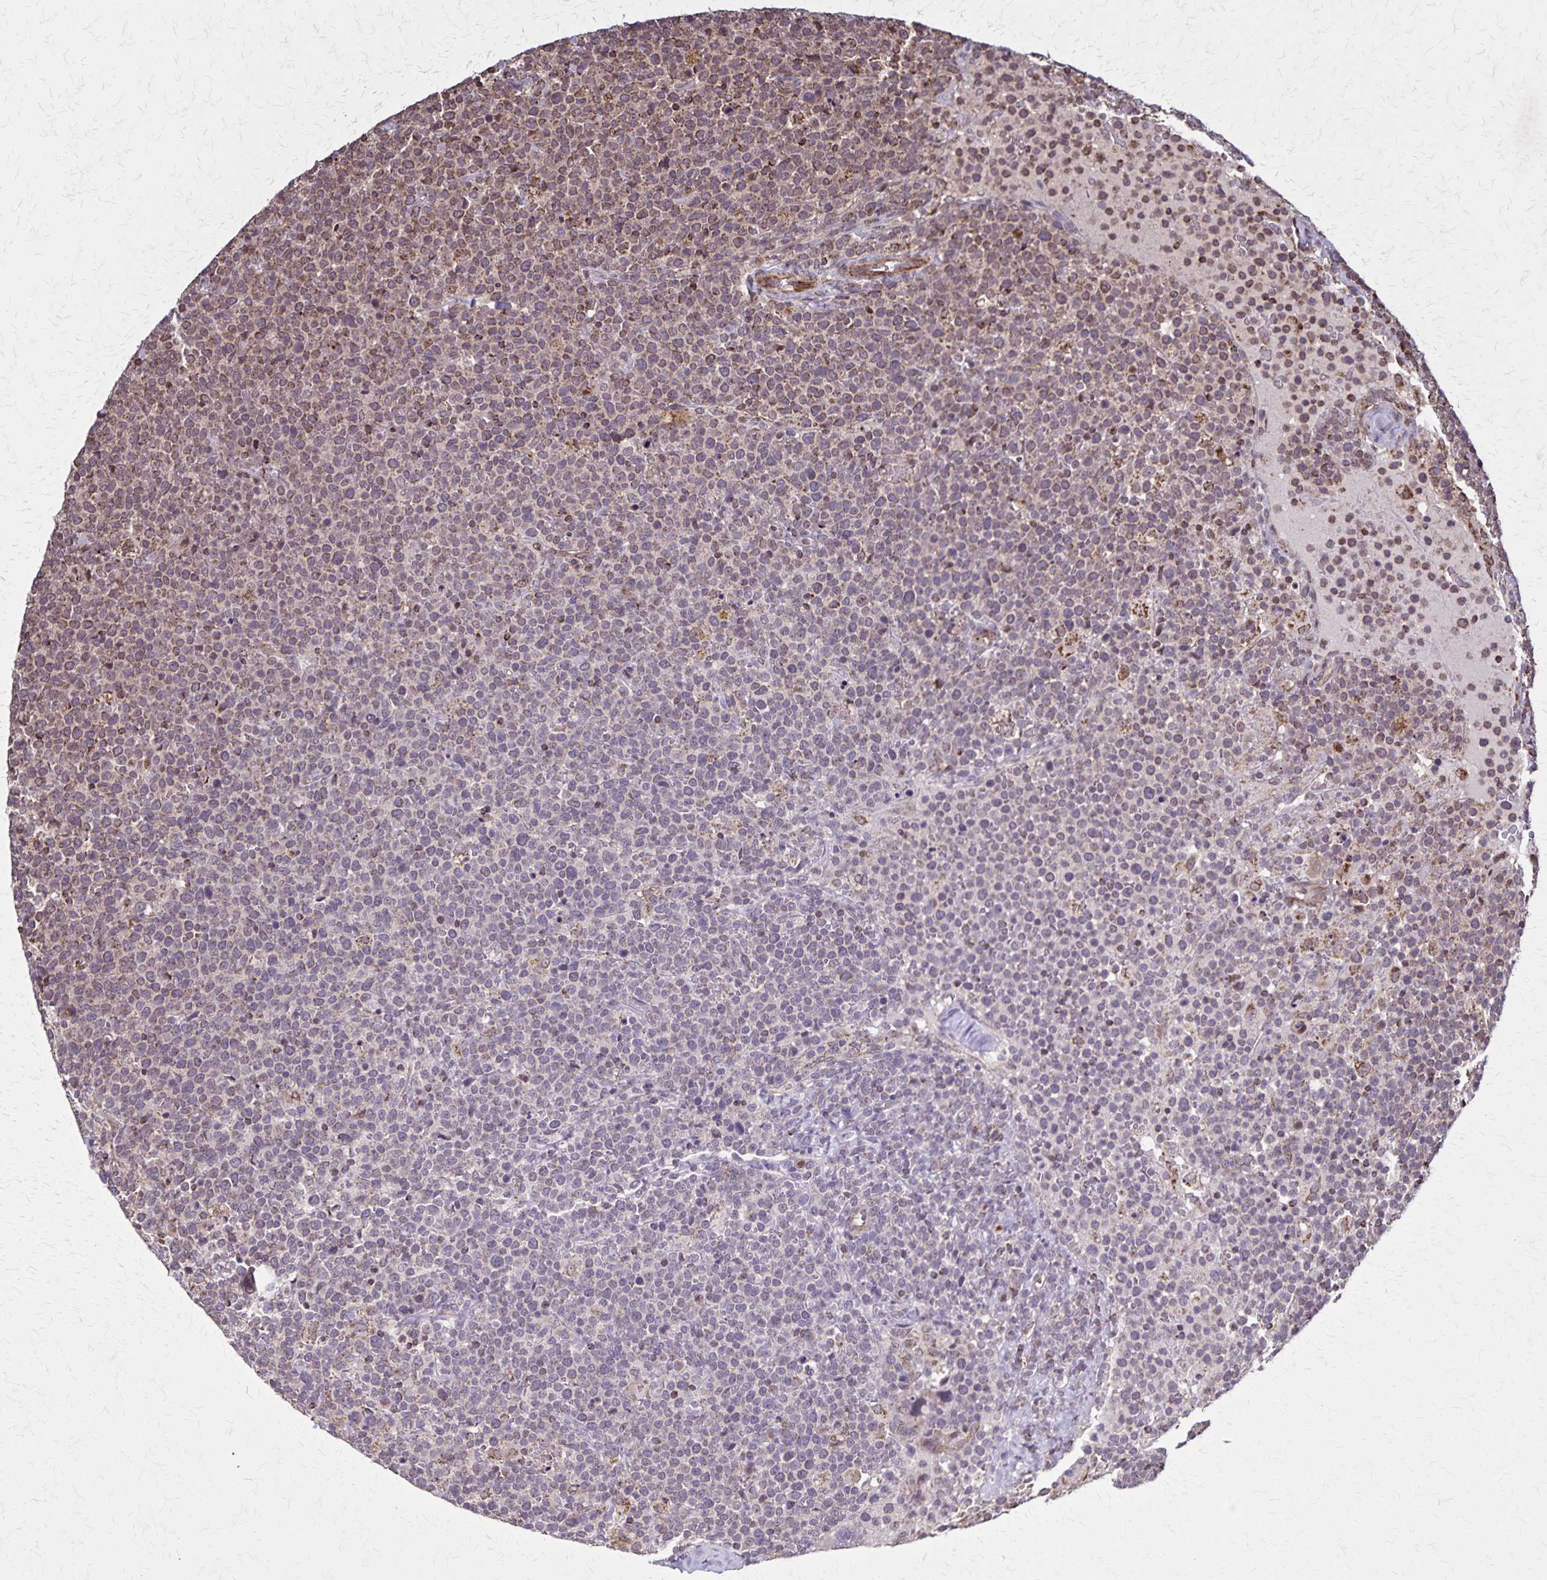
{"staining": {"intensity": "weak", "quantity": "<25%", "location": "cytoplasmic/membranous"}, "tissue": "lymphoma", "cell_type": "Tumor cells", "image_type": "cancer", "snomed": [{"axis": "morphology", "description": "Malignant lymphoma, non-Hodgkin's type, High grade"}, {"axis": "topography", "description": "Lymph node"}], "caption": "High power microscopy histopathology image of an immunohistochemistry (IHC) histopathology image of high-grade malignant lymphoma, non-Hodgkin's type, revealing no significant positivity in tumor cells. The staining is performed using DAB brown chromogen with nuclei counter-stained in using hematoxylin.", "gene": "NFS1", "patient": {"sex": "male", "age": 61}}